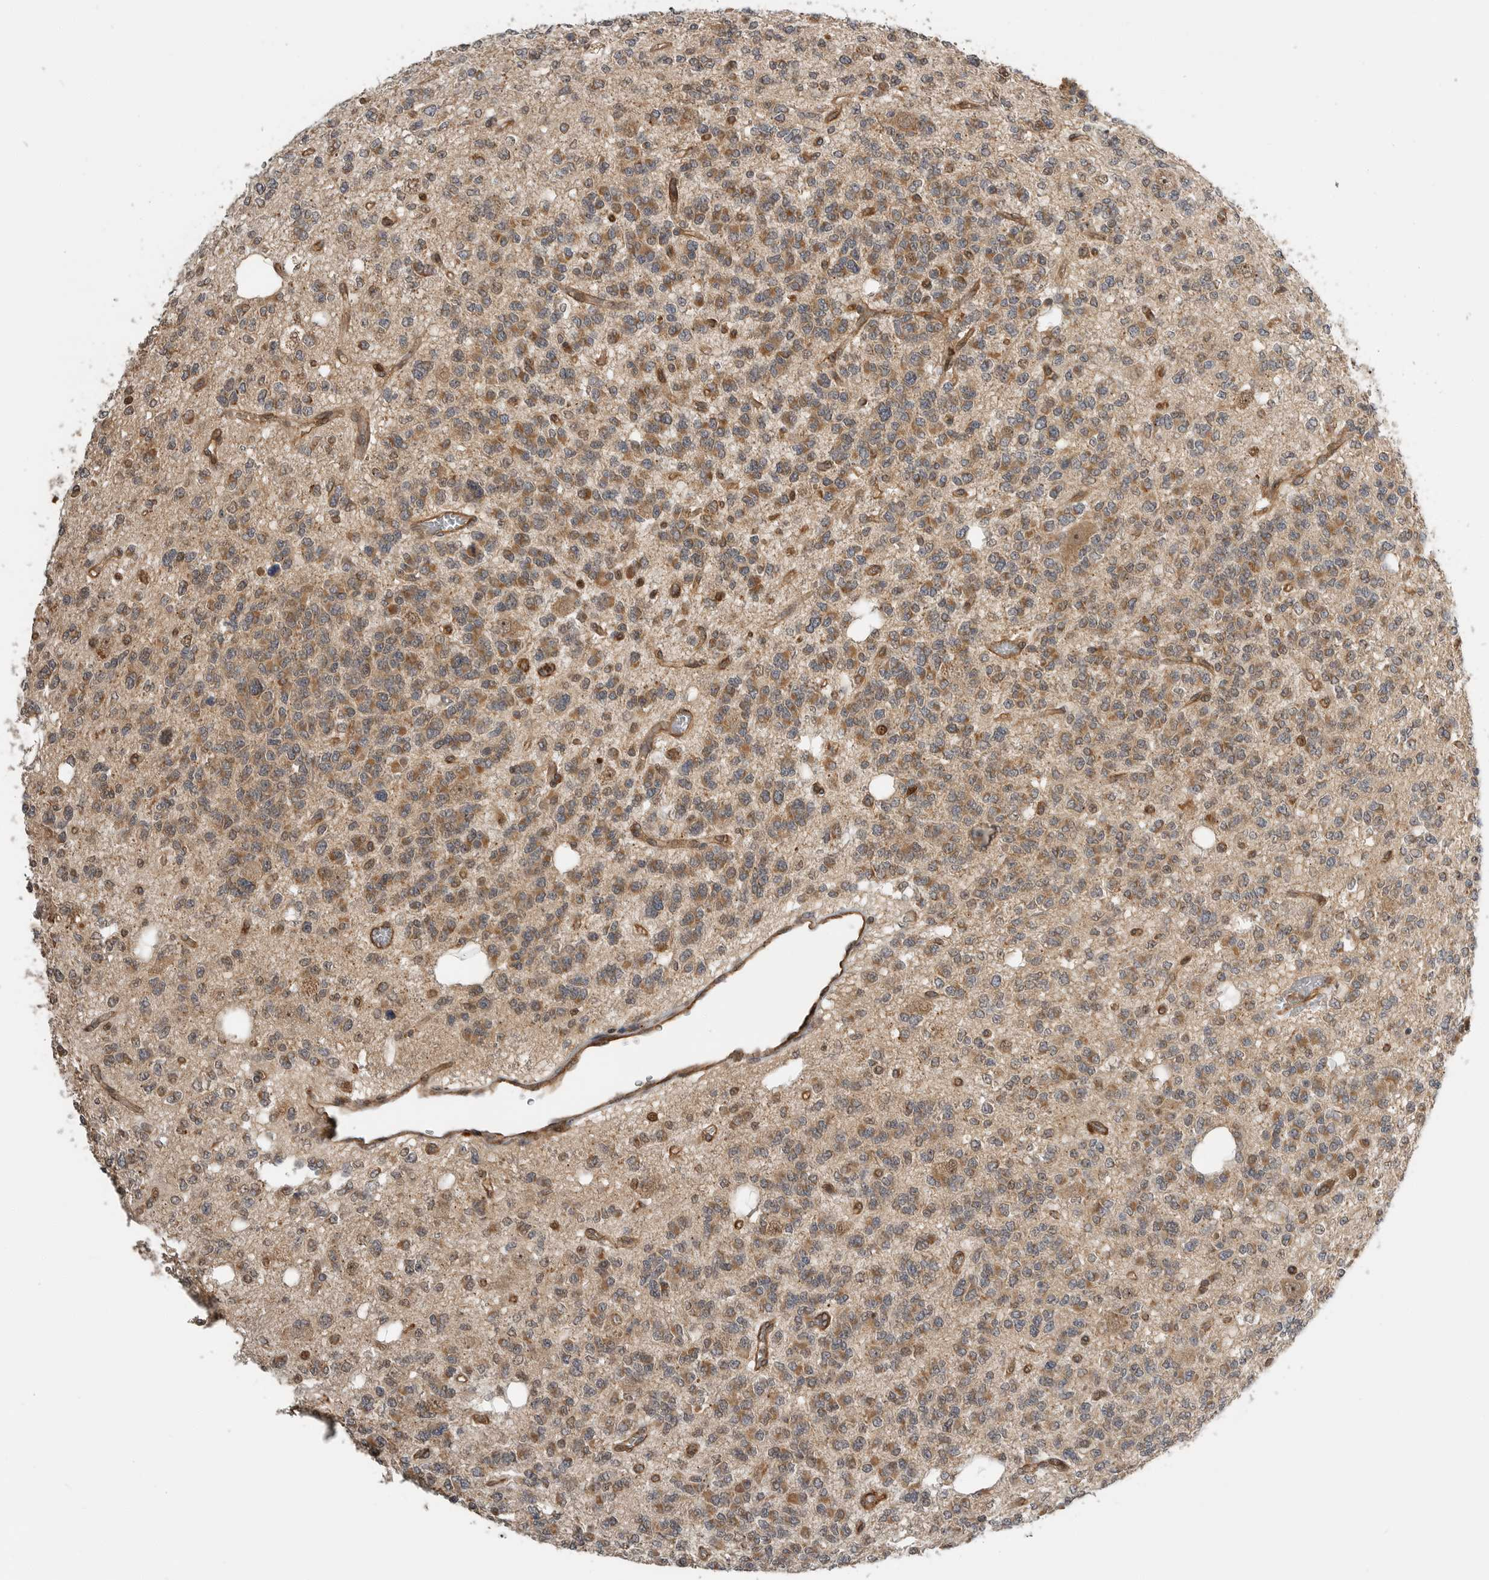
{"staining": {"intensity": "moderate", "quantity": "25%-75%", "location": "cytoplasmic/membranous"}, "tissue": "glioma", "cell_type": "Tumor cells", "image_type": "cancer", "snomed": [{"axis": "morphology", "description": "Glioma, malignant, Low grade"}, {"axis": "topography", "description": "Brain"}], "caption": "Protein expression analysis of glioma reveals moderate cytoplasmic/membranous expression in about 25%-75% of tumor cells. The staining was performed using DAB (3,3'-diaminobenzidine) to visualize the protein expression in brown, while the nuclei were stained in blue with hematoxylin (Magnification: 20x).", "gene": "STRAP", "patient": {"sex": "male", "age": 38}}